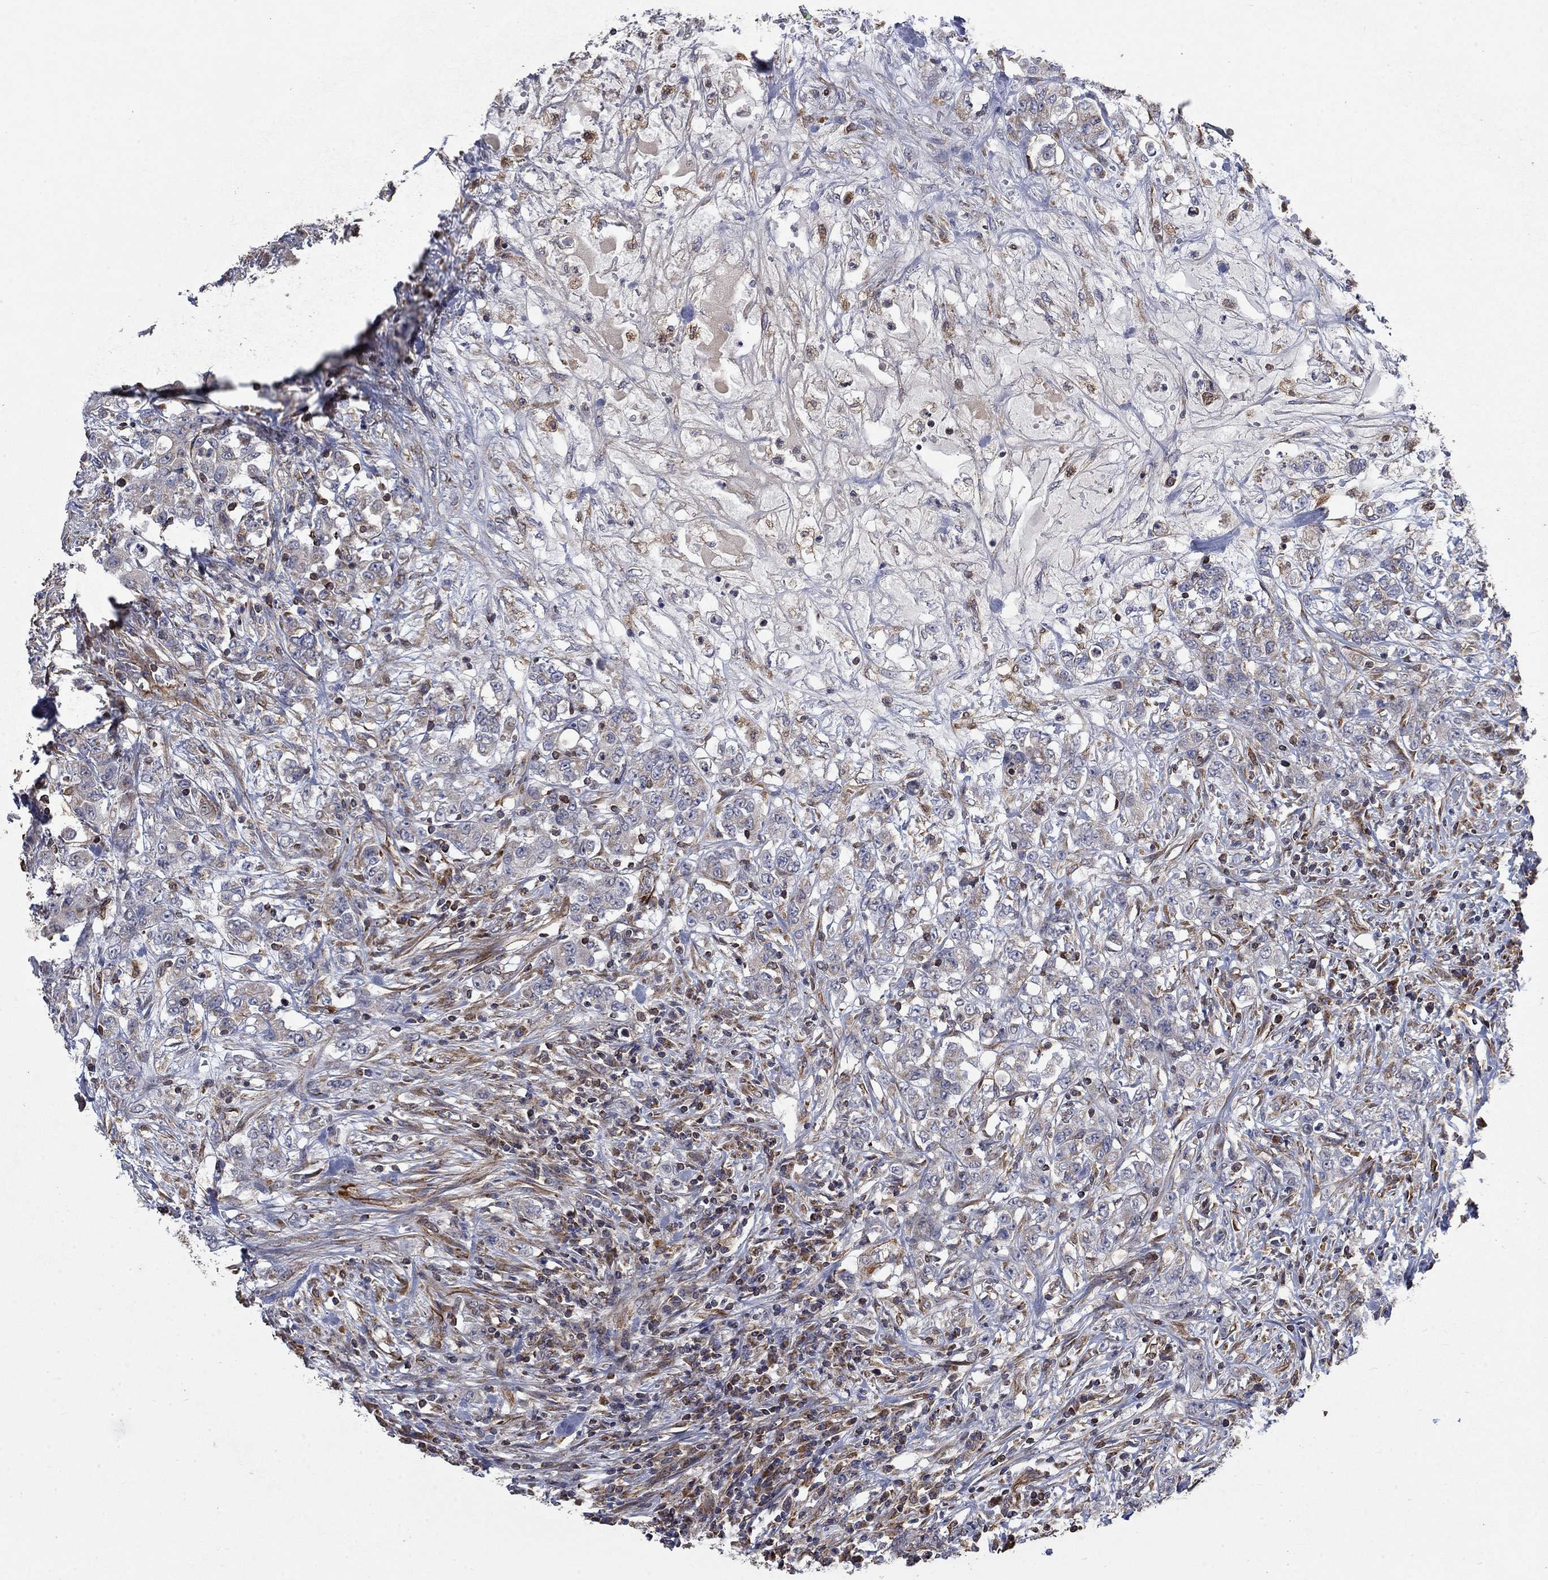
{"staining": {"intensity": "moderate", "quantity": "<25%", "location": "cytoplasmic/membranous"}, "tissue": "colorectal cancer", "cell_type": "Tumor cells", "image_type": "cancer", "snomed": [{"axis": "morphology", "description": "Adenocarcinoma, NOS"}, {"axis": "topography", "description": "Colon"}], "caption": "Brown immunohistochemical staining in human adenocarcinoma (colorectal) displays moderate cytoplasmic/membranous positivity in approximately <25% of tumor cells. (Stains: DAB (3,3'-diaminobenzidine) in brown, nuclei in blue, Microscopy: brightfield microscopy at high magnification).", "gene": "NDUFC1", "patient": {"sex": "female", "age": 48}}